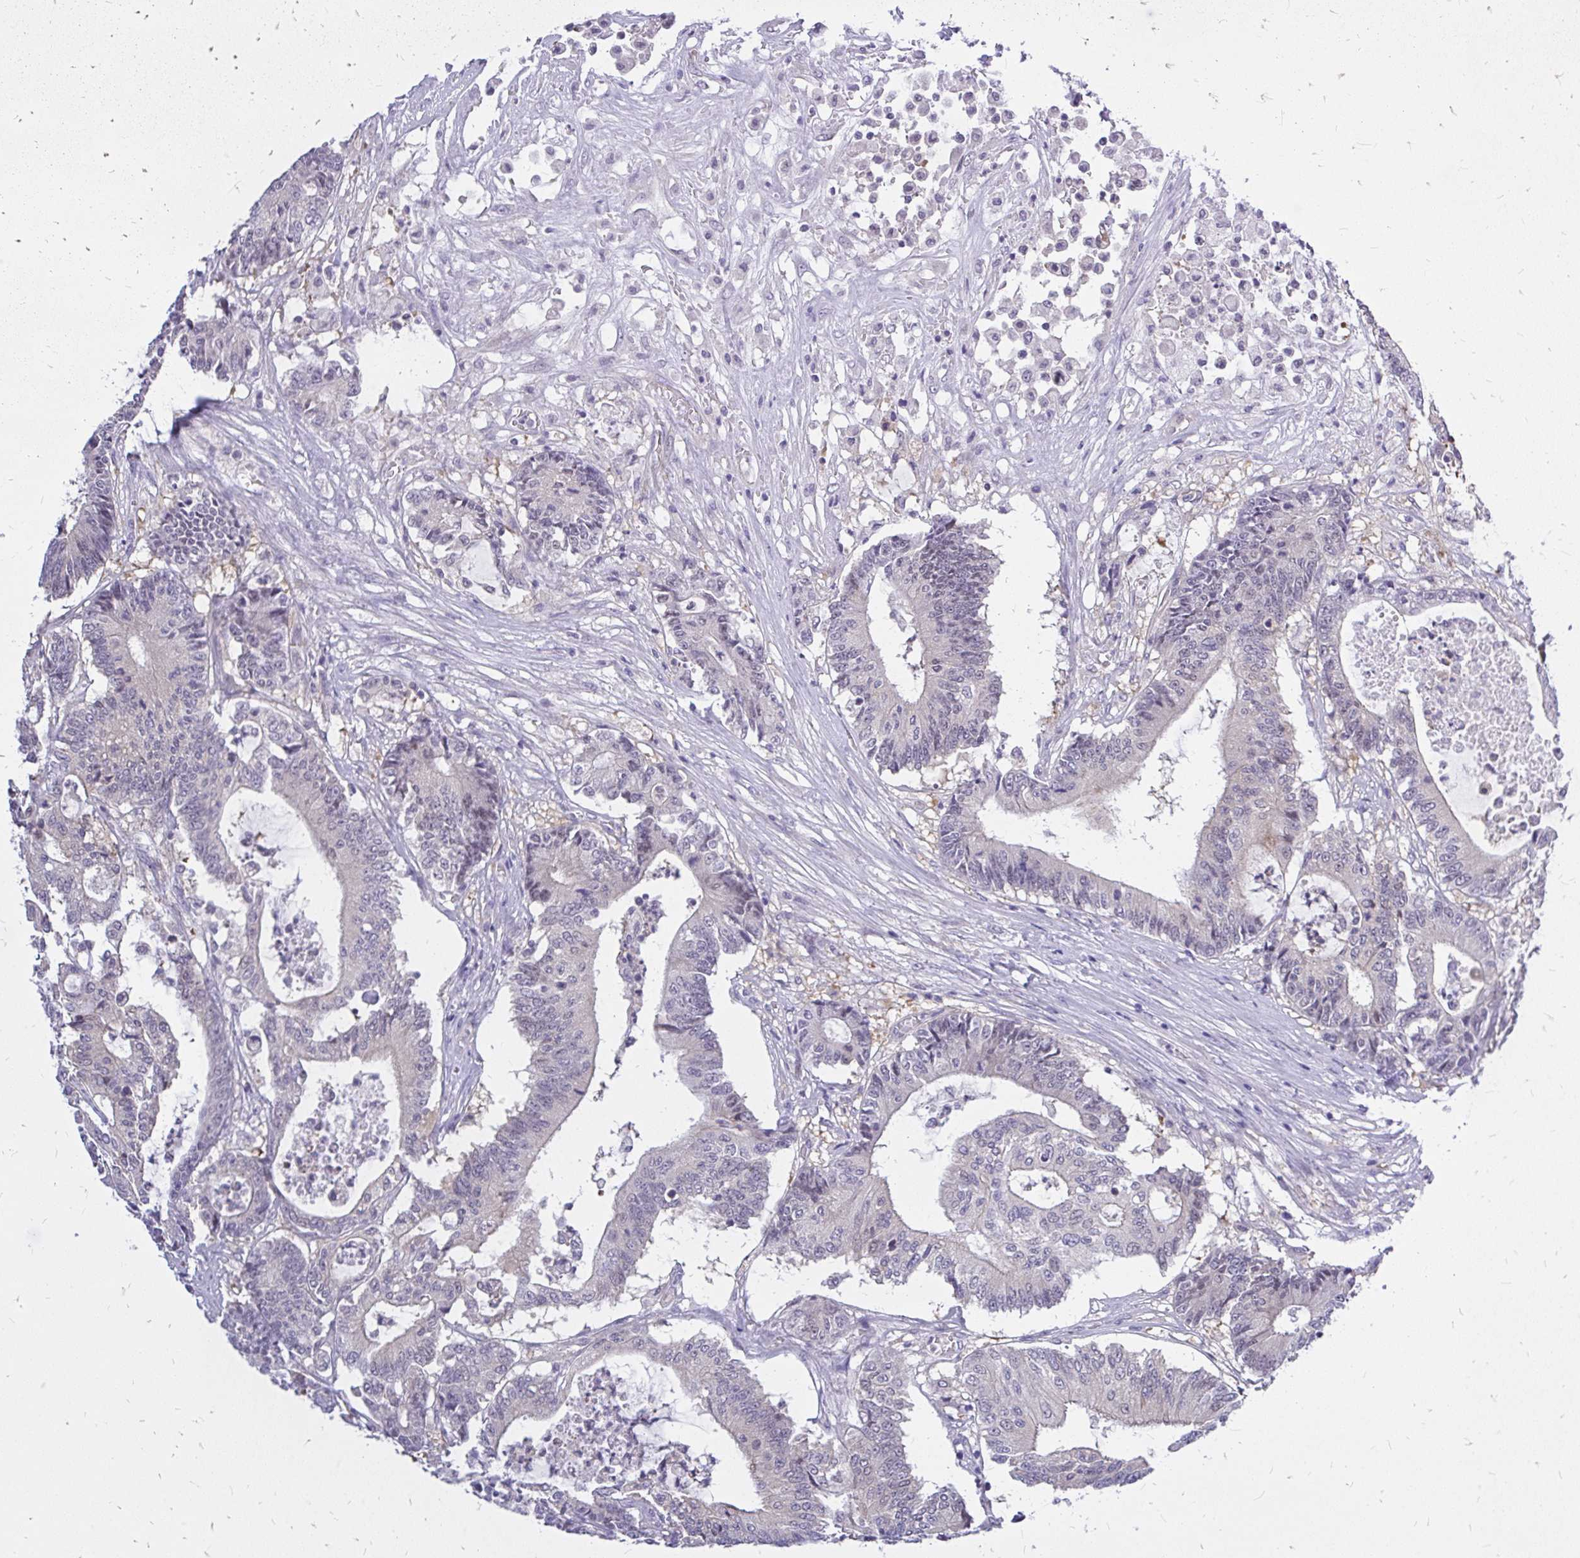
{"staining": {"intensity": "negative", "quantity": "none", "location": "none"}, "tissue": "colorectal cancer", "cell_type": "Tumor cells", "image_type": "cancer", "snomed": [{"axis": "morphology", "description": "Adenocarcinoma, NOS"}, {"axis": "topography", "description": "Colon"}], "caption": "A high-resolution photomicrograph shows immunohistochemistry (IHC) staining of colorectal adenocarcinoma, which demonstrates no significant expression in tumor cells.", "gene": "MAP1LC3A", "patient": {"sex": "female", "age": 84}}